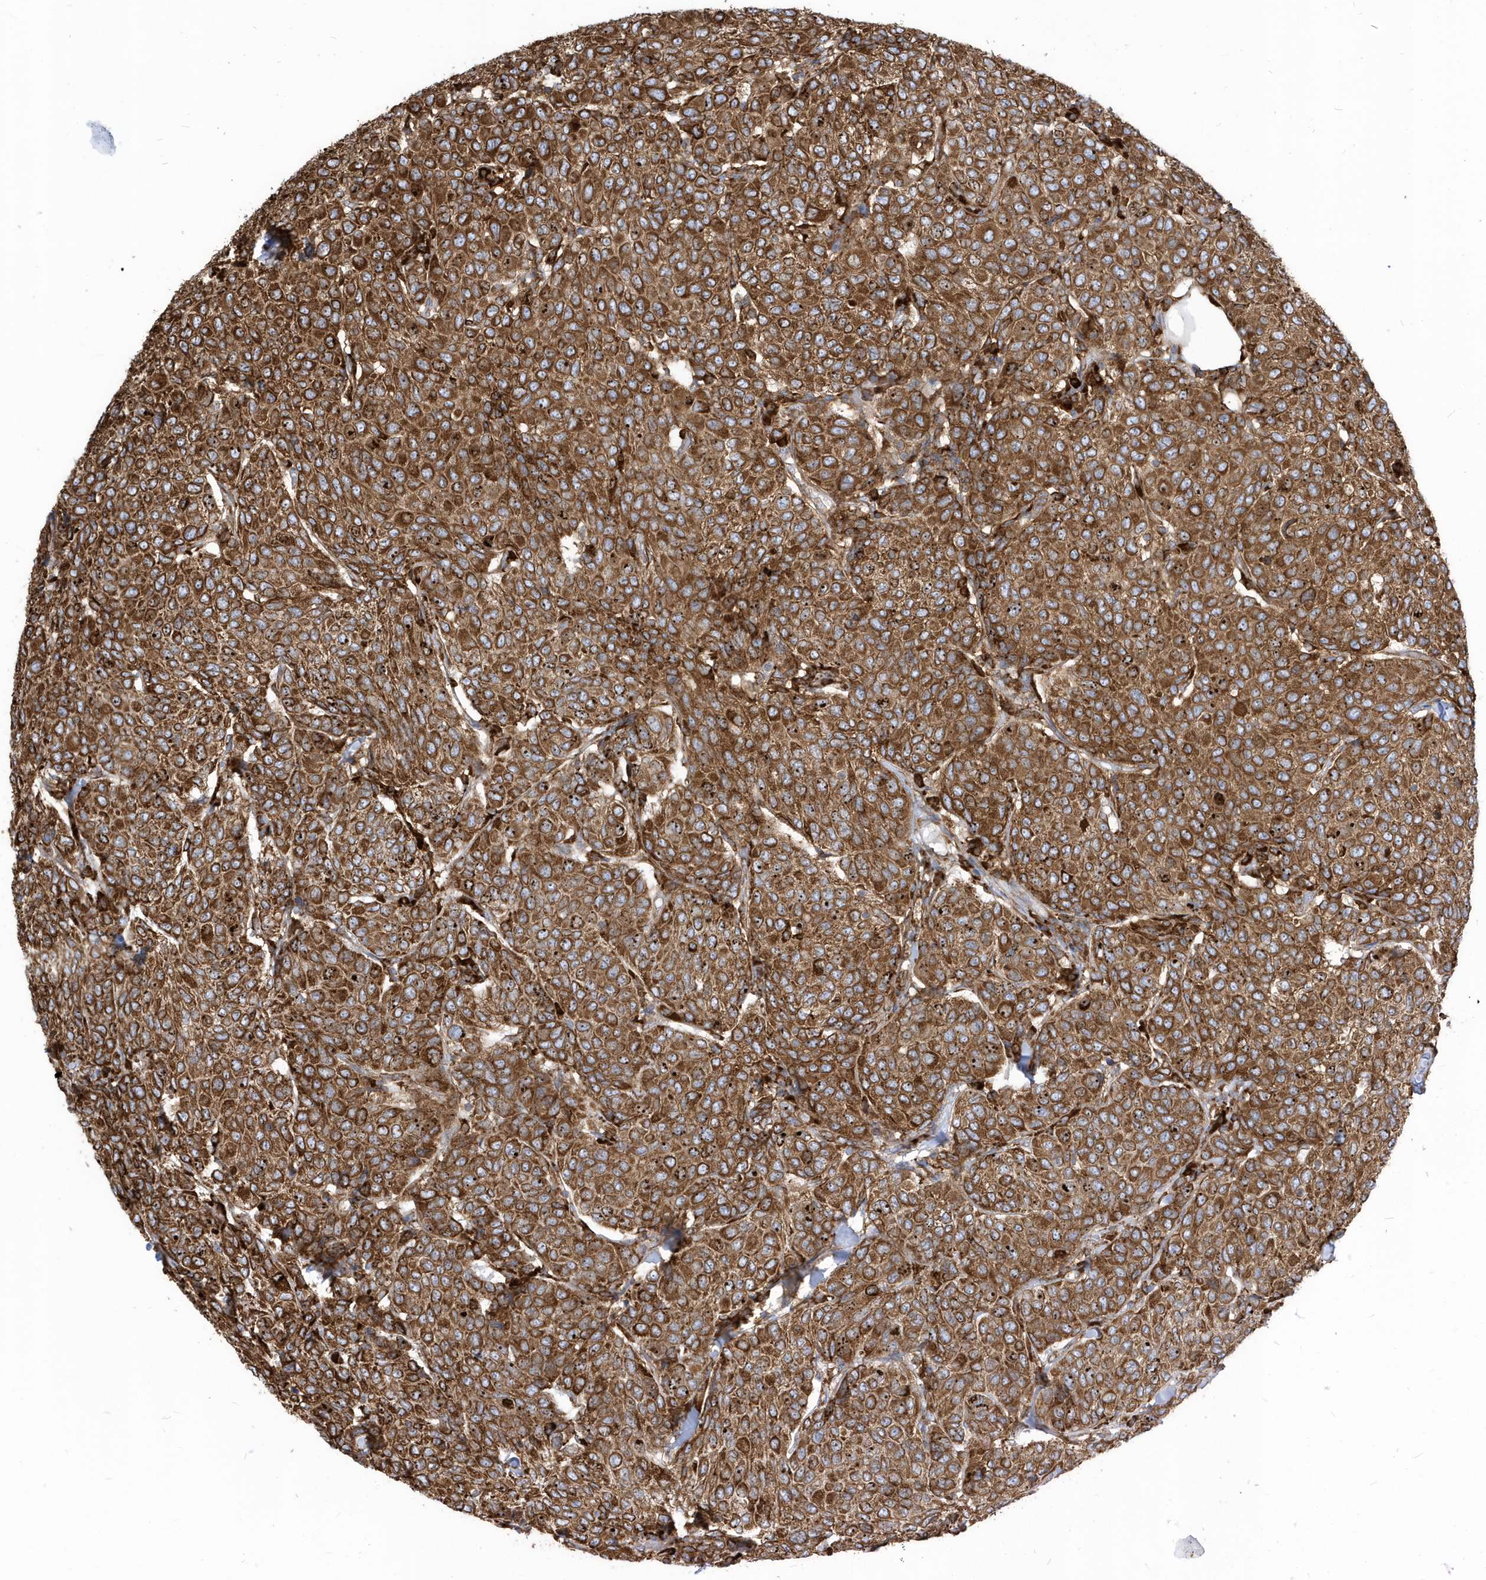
{"staining": {"intensity": "strong", "quantity": ">75%", "location": "cytoplasmic/membranous"}, "tissue": "breast cancer", "cell_type": "Tumor cells", "image_type": "cancer", "snomed": [{"axis": "morphology", "description": "Duct carcinoma"}, {"axis": "topography", "description": "Breast"}], "caption": "Brown immunohistochemical staining in human breast intraductal carcinoma demonstrates strong cytoplasmic/membranous staining in about >75% of tumor cells.", "gene": "PDIA6", "patient": {"sex": "female", "age": 55}}